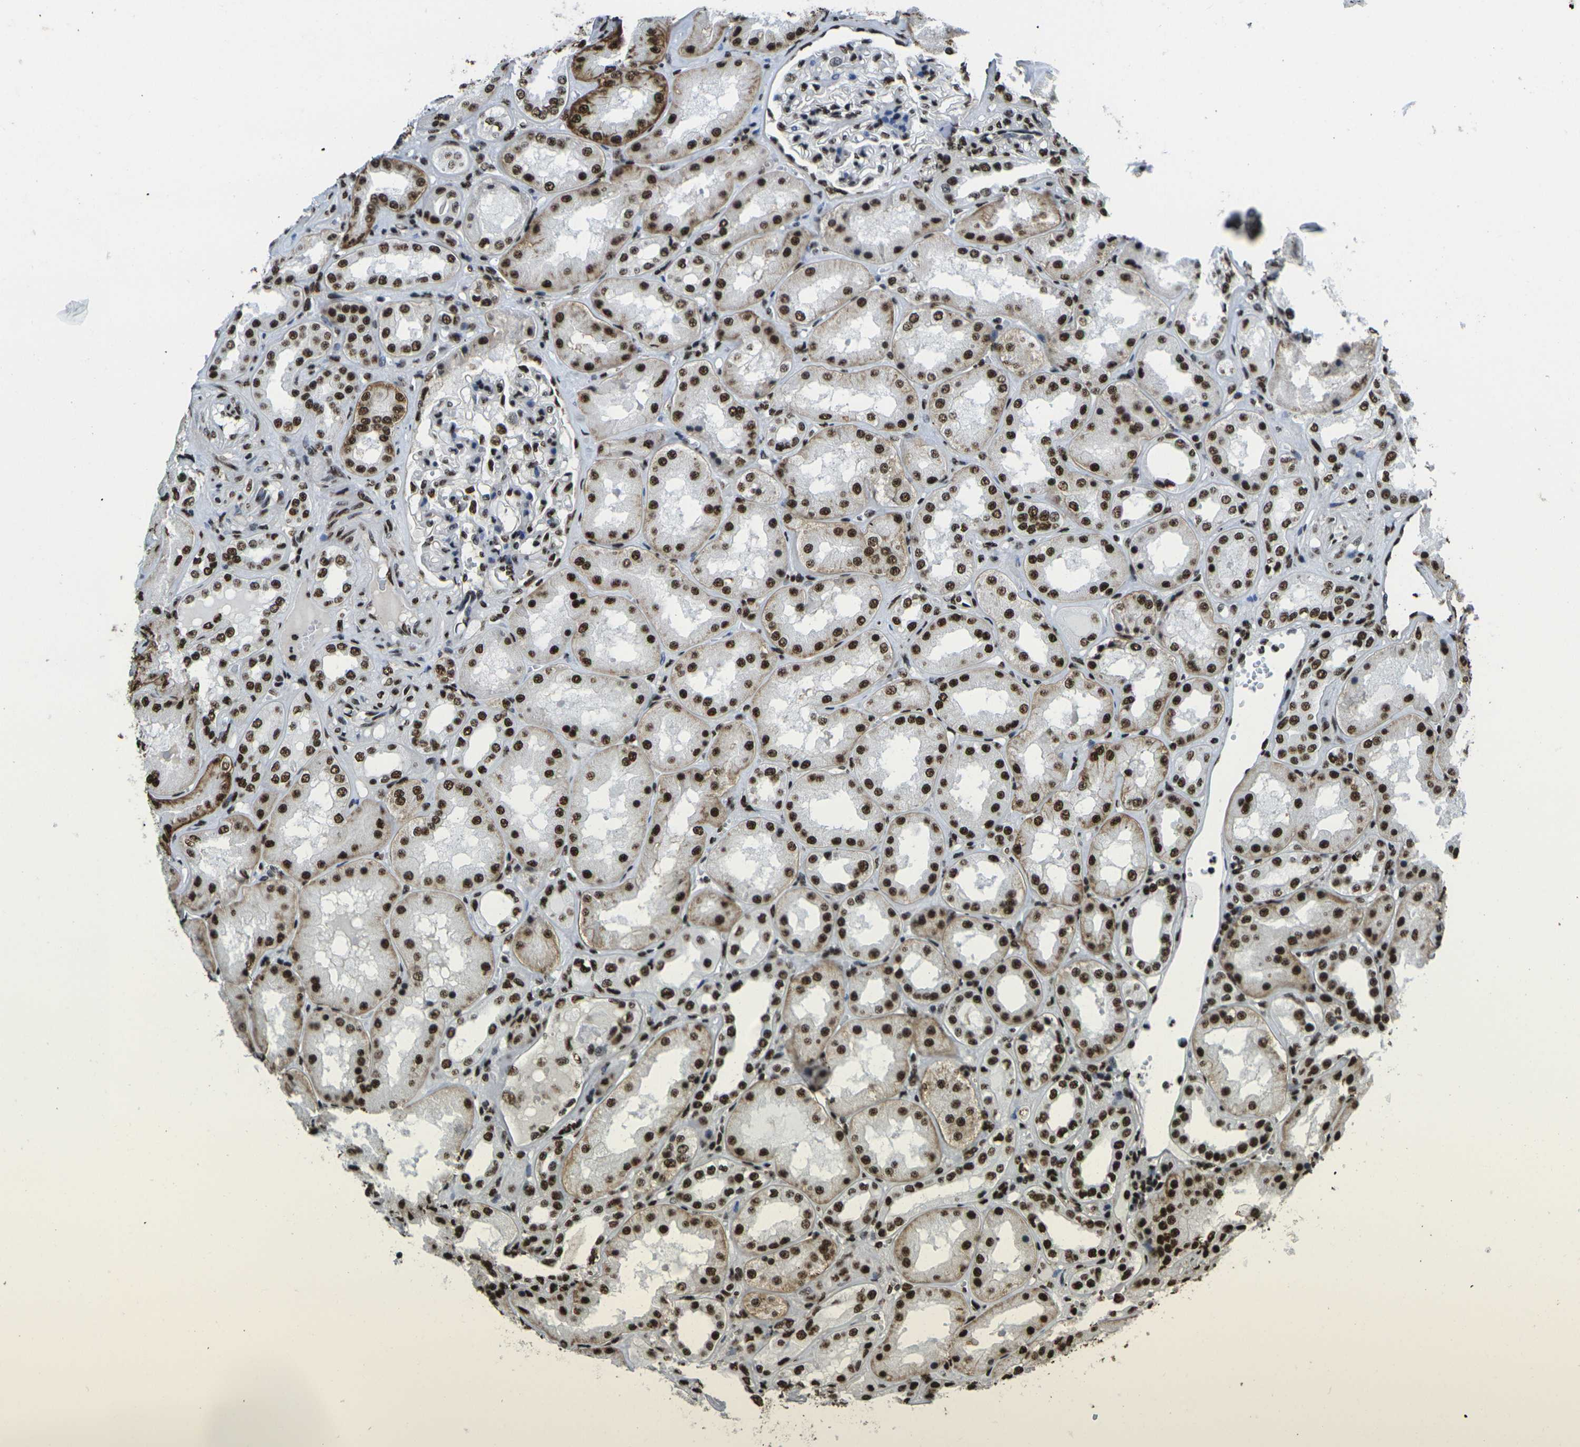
{"staining": {"intensity": "strong", "quantity": ">75%", "location": "nuclear"}, "tissue": "kidney", "cell_type": "Cells in glomeruli", "image_type": "normal", "snomed": [{"axis": "morphology", "description": "Normal tissue, NOS"}, {"axis": "topography", "description": "Kidney"}], "caption": "Immunohistochemistry (IHC) histopathology image of normal kidney stained for a protein (brown), which exhibits high levels of strong nuclear positivity in about >75% of cells in glomeruli.", "gene": "SMARCC1", "patient": {"sex": "female", "age": 56}}